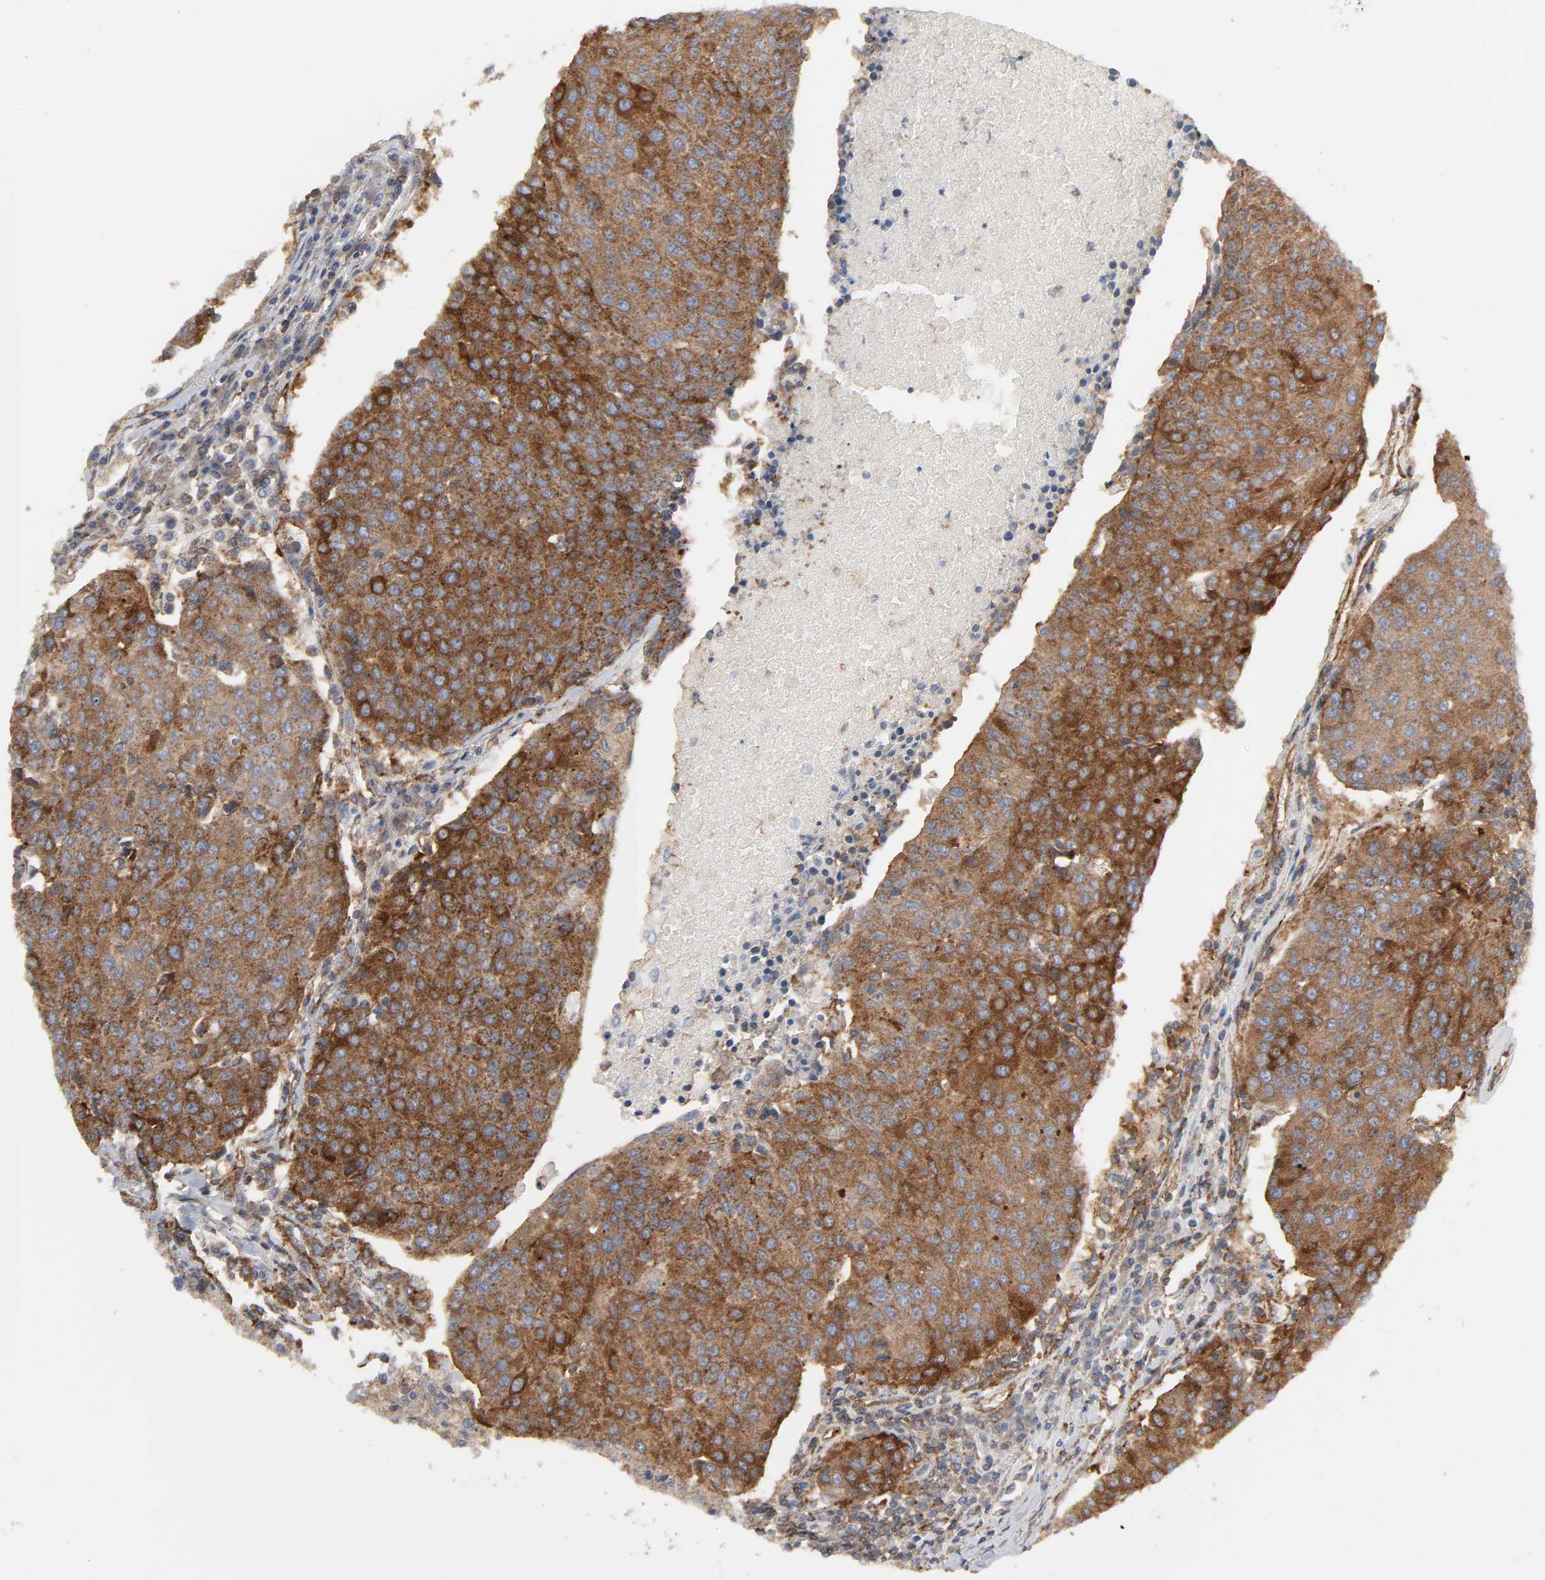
{"staining": {"intensity": "strong", "quantity": ">75%", "location": "cytoplasmic/membranous"}, "tissue": "urothelial cancer", "cell_type": "Tumor cells", "image_type": "cancer", "snomed": [{"axis": "morphology", "description": "Urothelial carcinoma, High grade"}, {"axis": "topography", "description": "Urinary bladder"}], "caption": "The micrograph displays a brown stain indicating the presence of a protein in the cytoplasmic/membranous of tumor cells in urothelial cancer. The protein is stained brown, and the nuclei are stained in blue (DAB IHC with brightfield microscopy, high magnification).", "gene": "SH3GLB1", "patient": {"sex": "female", "age": 85}}